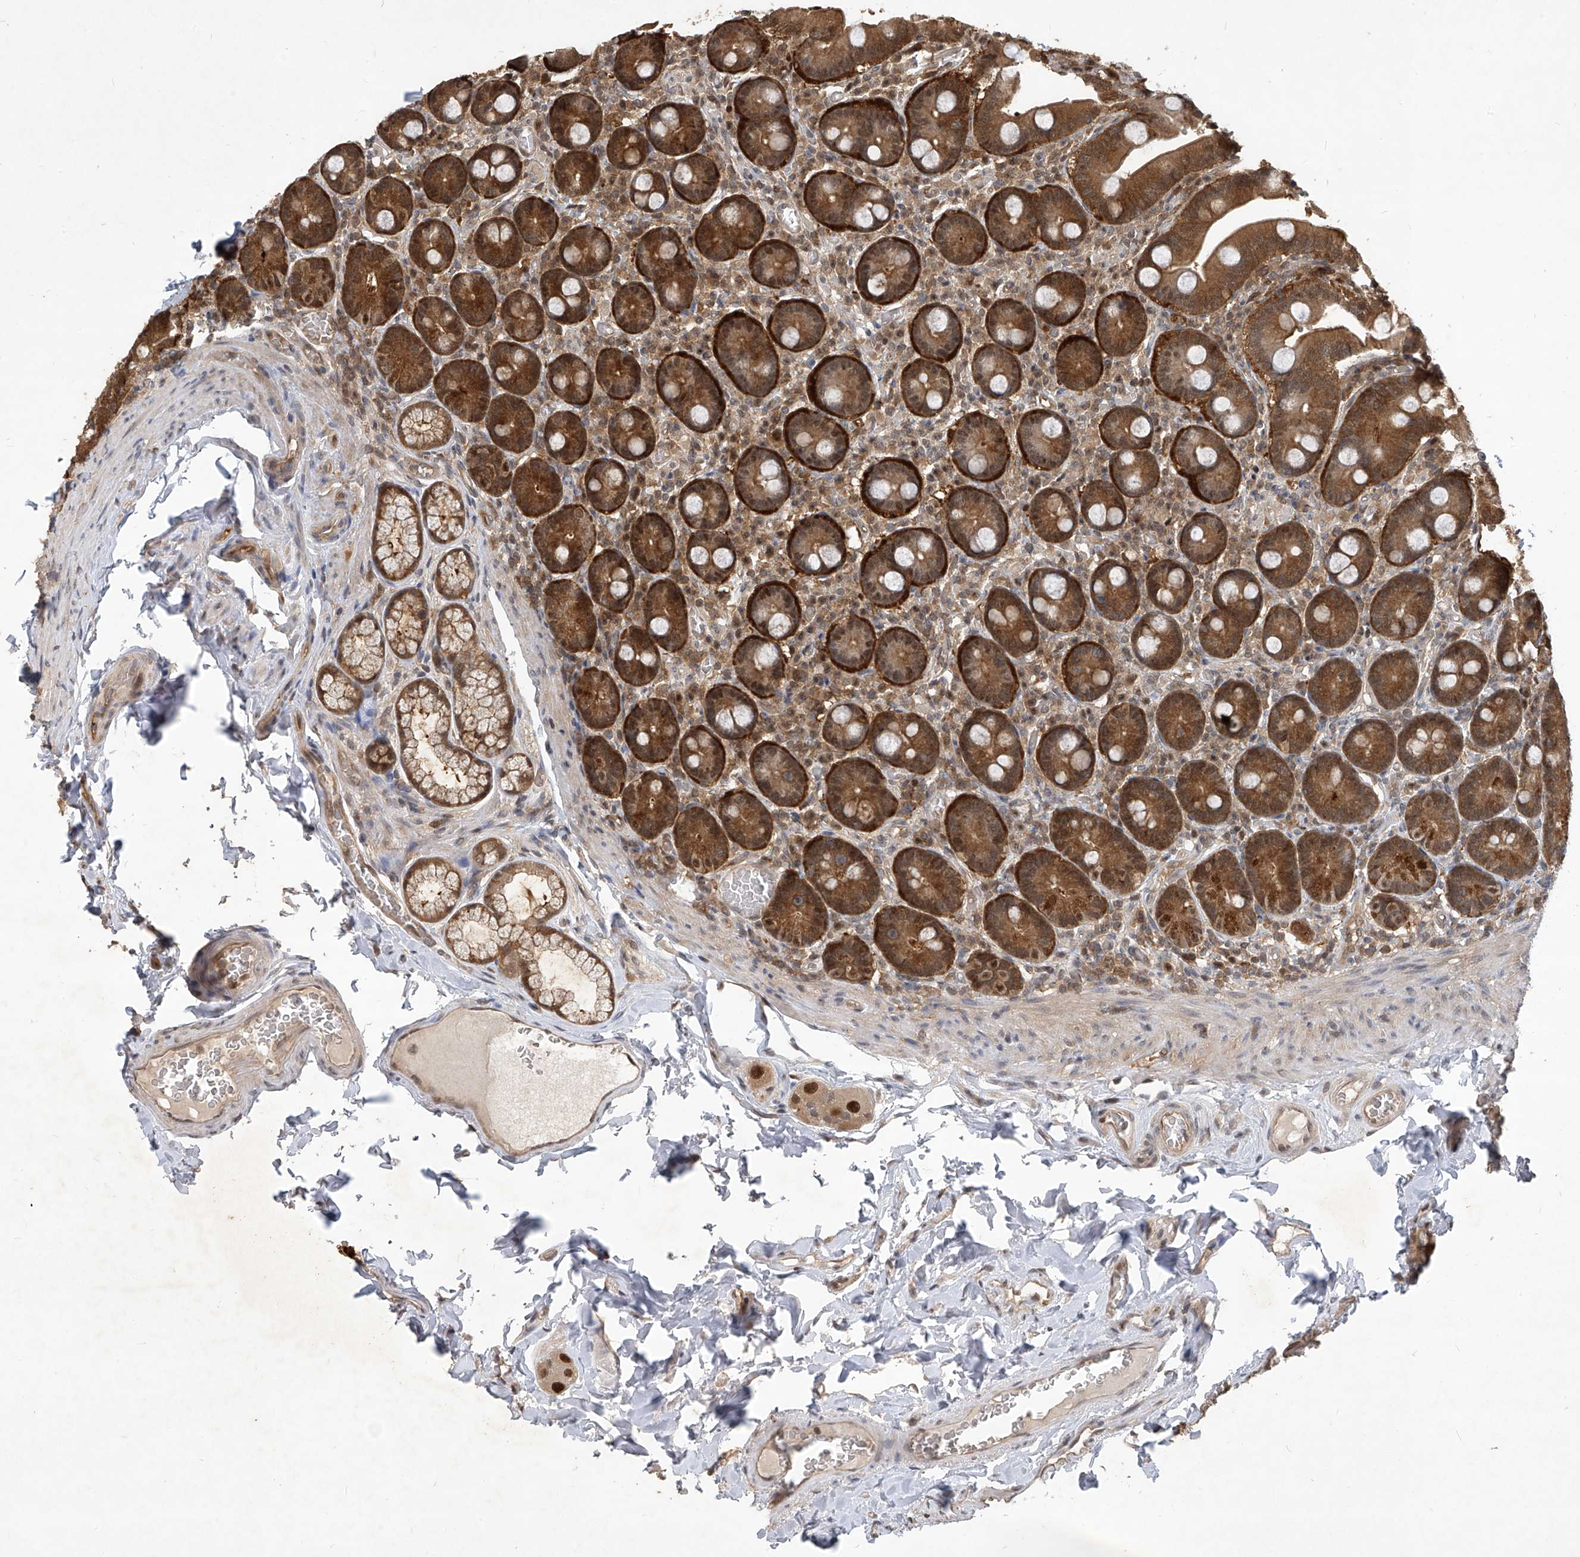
{"staining": {"intensity": "strong", "quantity": ">75%", "location": "cytoplasmic/membranous,nuclear"}, "tissue": "duodenum", "cell_type": "Glandular cells", "image_type": "normal", "snomed": [{"axis": "morphology", "description": "Normal tissue, NOS"}, {"axis": "topography", "description": "Duodenum"}], "caption": "Immunohistochemistry (IHC) of benign human duodenum demonstrates high levels of strong cytoplasmic/membranous,nuclear positivity in approximately >75% of glandular cells. (Brightfield microscopy of DAB IHC at high magnification).", "gene": "PSMB1", "patient": {"sex": "female", "age": 62}}